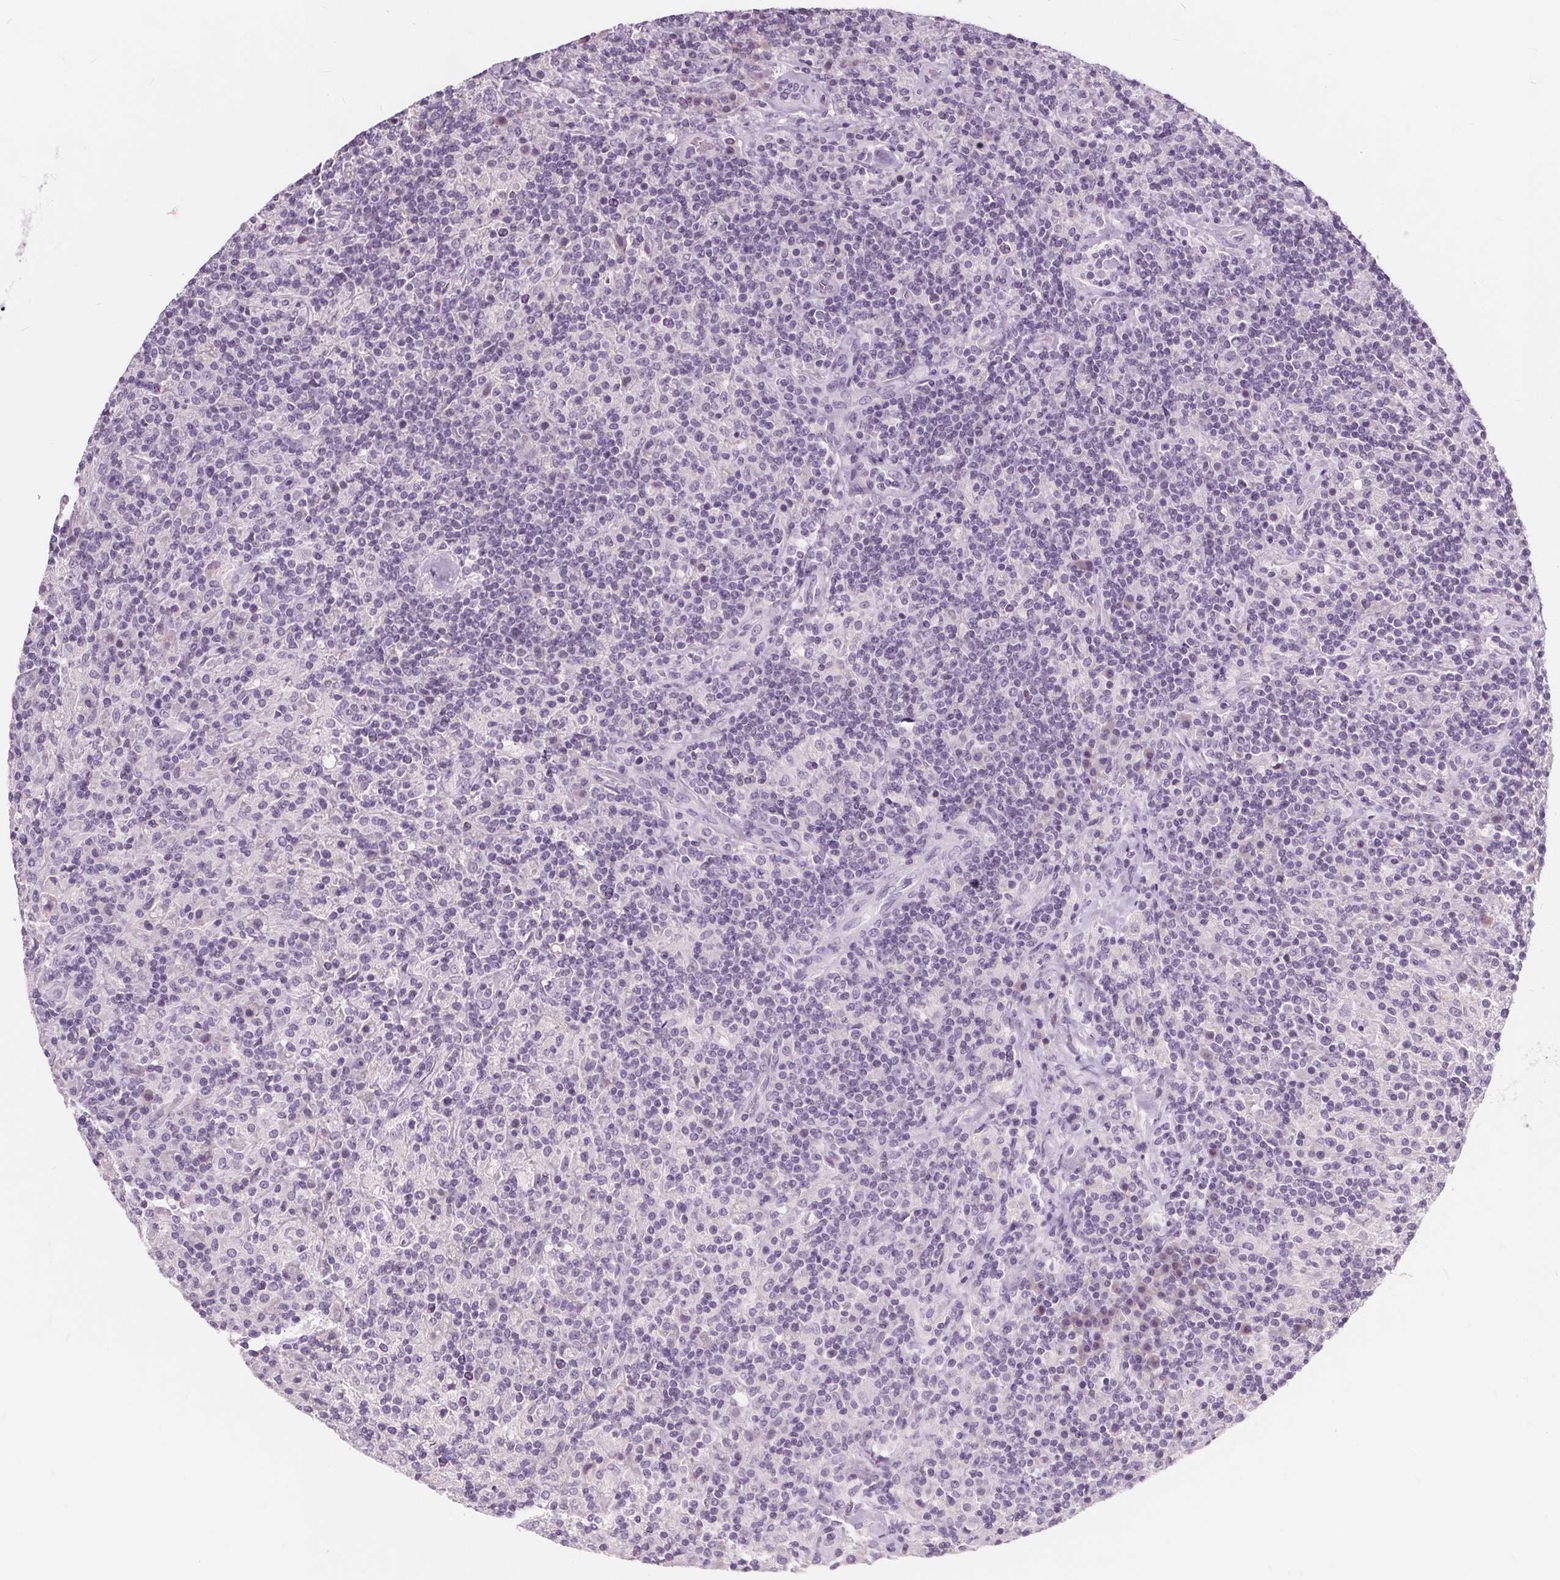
{"staining": {"intensity": "negative", "quantity": "none", "location": "none"}, "tissue": "lymphoma", "cell_type": "Tumor cells", "image_type": "cancer", "snomed": [{"axis": "morphology", "description": "Hodgkin's disease, NOS"}, {"axis": "topography", "description": "Lymph node"}], "caption": "DAB (3,3'-diaminobenzidine) immunohistochemical staining of human lymphoma reveals no significant positivity in tumor cells.", "gene": "PLA2G2E", "patient": {"sex": "male", "age": 70}}